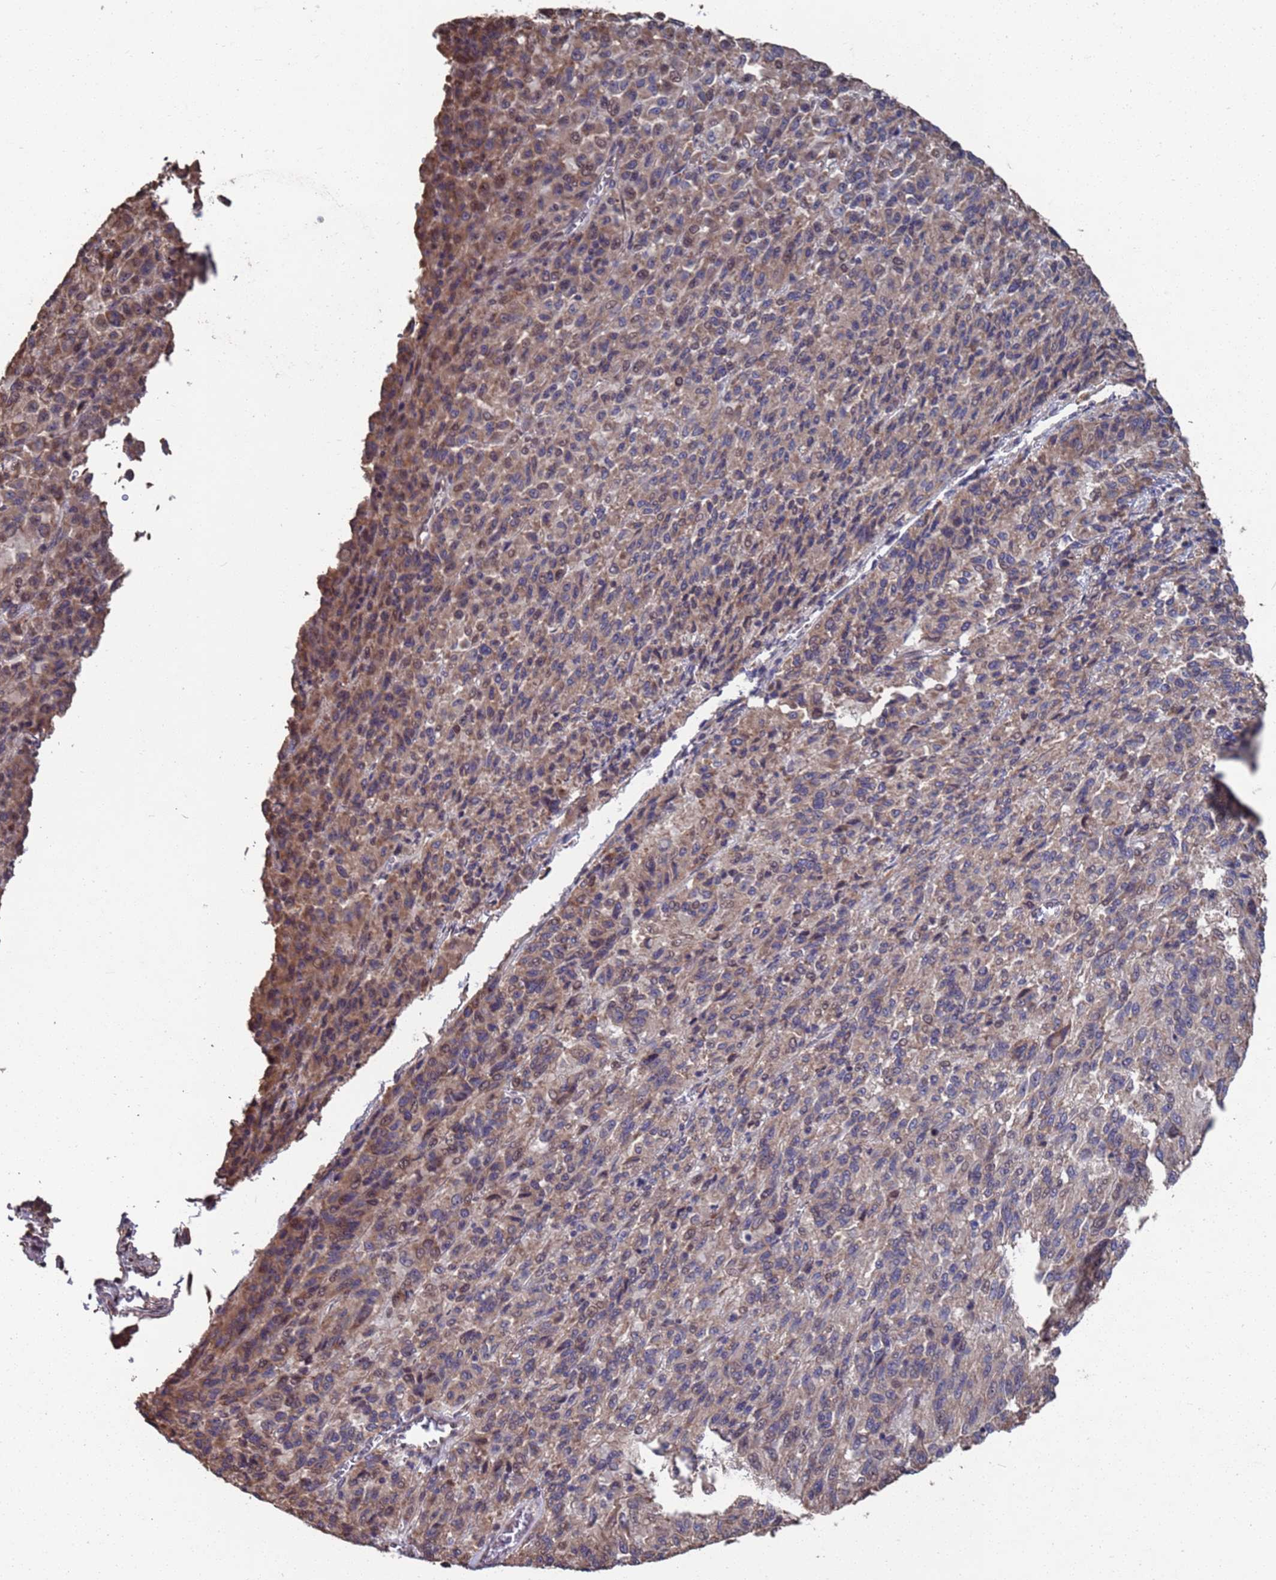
{"staining": {"intensity": "moderate", "quantity": ">75%", "location": "cytoplasmic/membranous"}, "tissue": "melanoma", "cell_type": "Tumor cells", "image_type": "cancer", "snomed": [{"axis": "morphology", "description": "Malignant melanoma, Metastatic site"}, {"axis": "topography", "description": "Lung"}], "caption": "Protein staining by immunohistochemistry displays moderate cytoplasmic/membranous positivity in about >75% of tumor cells in malignant melanoma (metastatic site).", "gene": "CFAP119", "patient": {"sex": "male", "age": 64}}